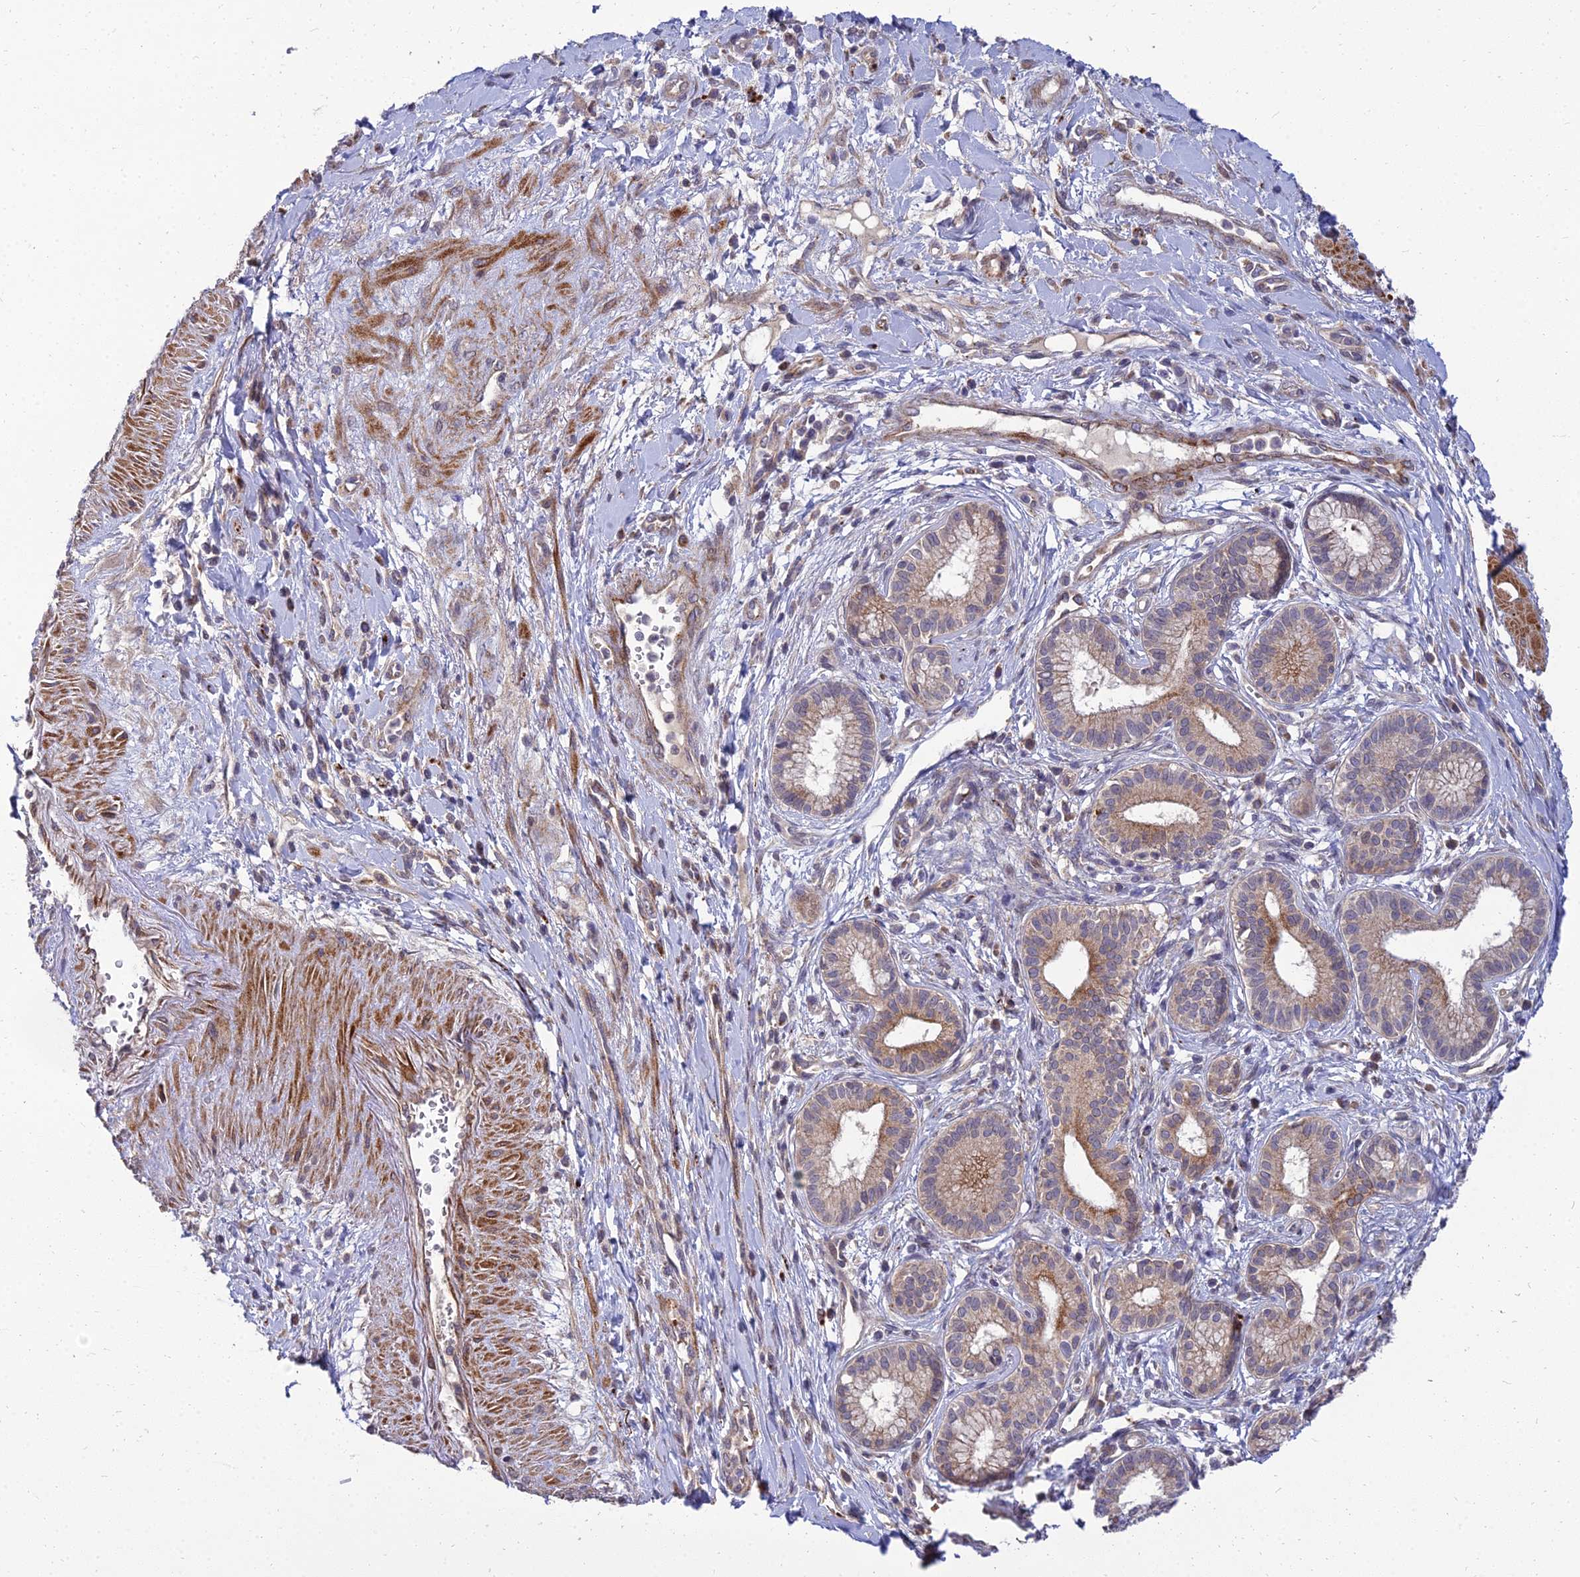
{"staining": {"intensity": "moderate", "quantity": "25%-75%", "location": "cytoplasmic/membranous"}, "tissue": "pancreatic cancer", "cell_type": "Tumor cells", "image_type": "cancer", "snomed": [{"axis": "morphology", "description": "Adenocarcinoma, NOS"}, {"axis": "topography", "description": "Pancreas"}], "caption": "This histopathology image exhibits adenocarcinoma (pancreatic) stained with IHC to label a protein in brown. The cytoplasmic/membranous of tumor cells show moderate positivity for the protein. Nuclei are counter-stained blue.", "gene": "NPY", "patient": {"sex": "male", "age": 72}}